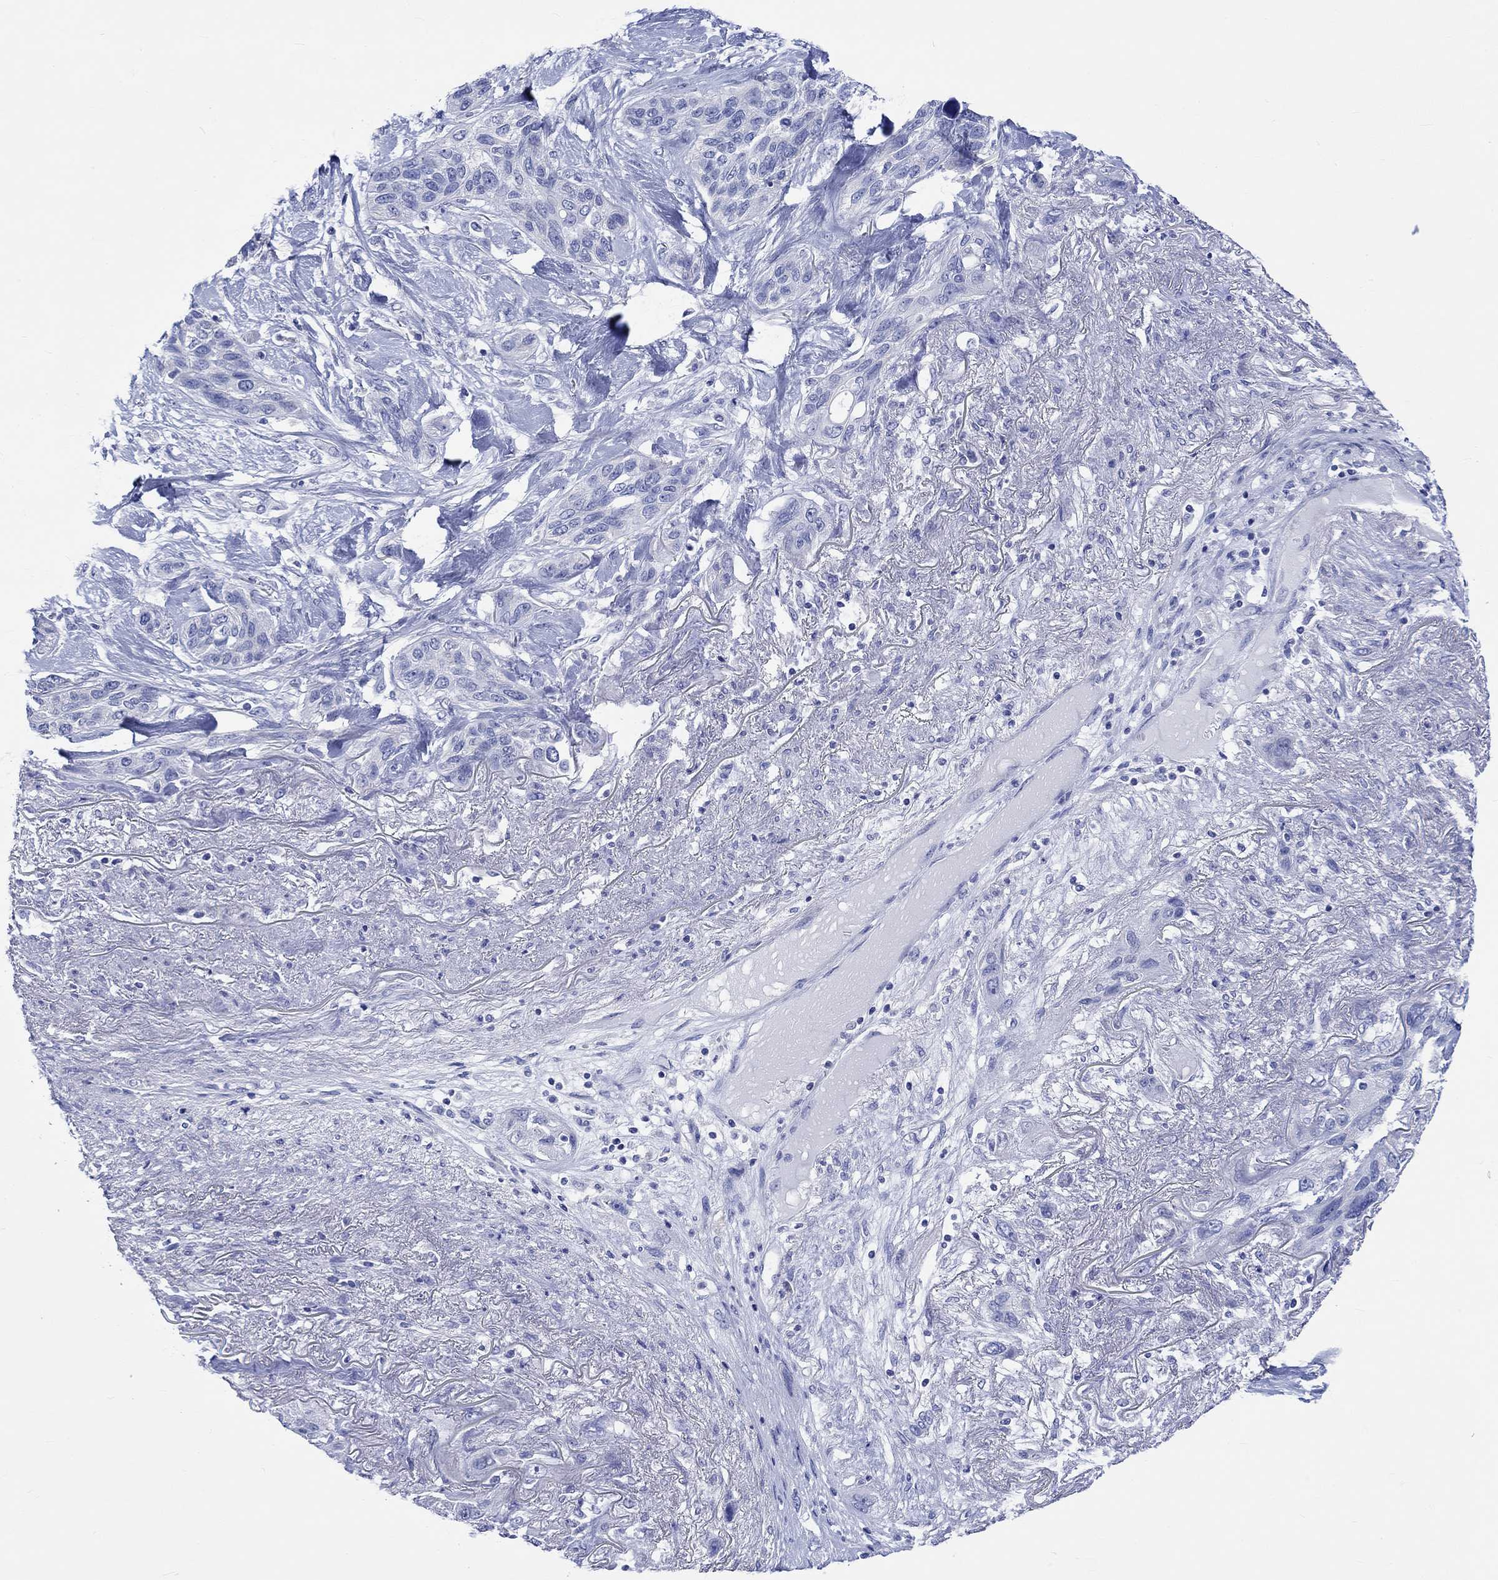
{"staining": {"intensity": "negative", "quantity": "none", "location": "none"}, "tissue": "lung cancer", "cell_type": "Tumor cells", "image_type": "cancer", "snomed": [{"axis": "morphology", "description": "Squamous cell carcinoma, NOS"}, {"axis": "topography", "description": "Lung"}], "caption": "Squamous cell carcinoma (lung) was stained to show a protein in brown. There is no significant staining in tumor cells.", "gene": "CPLX2", "patient": {"sex": "female", "age": 70}}